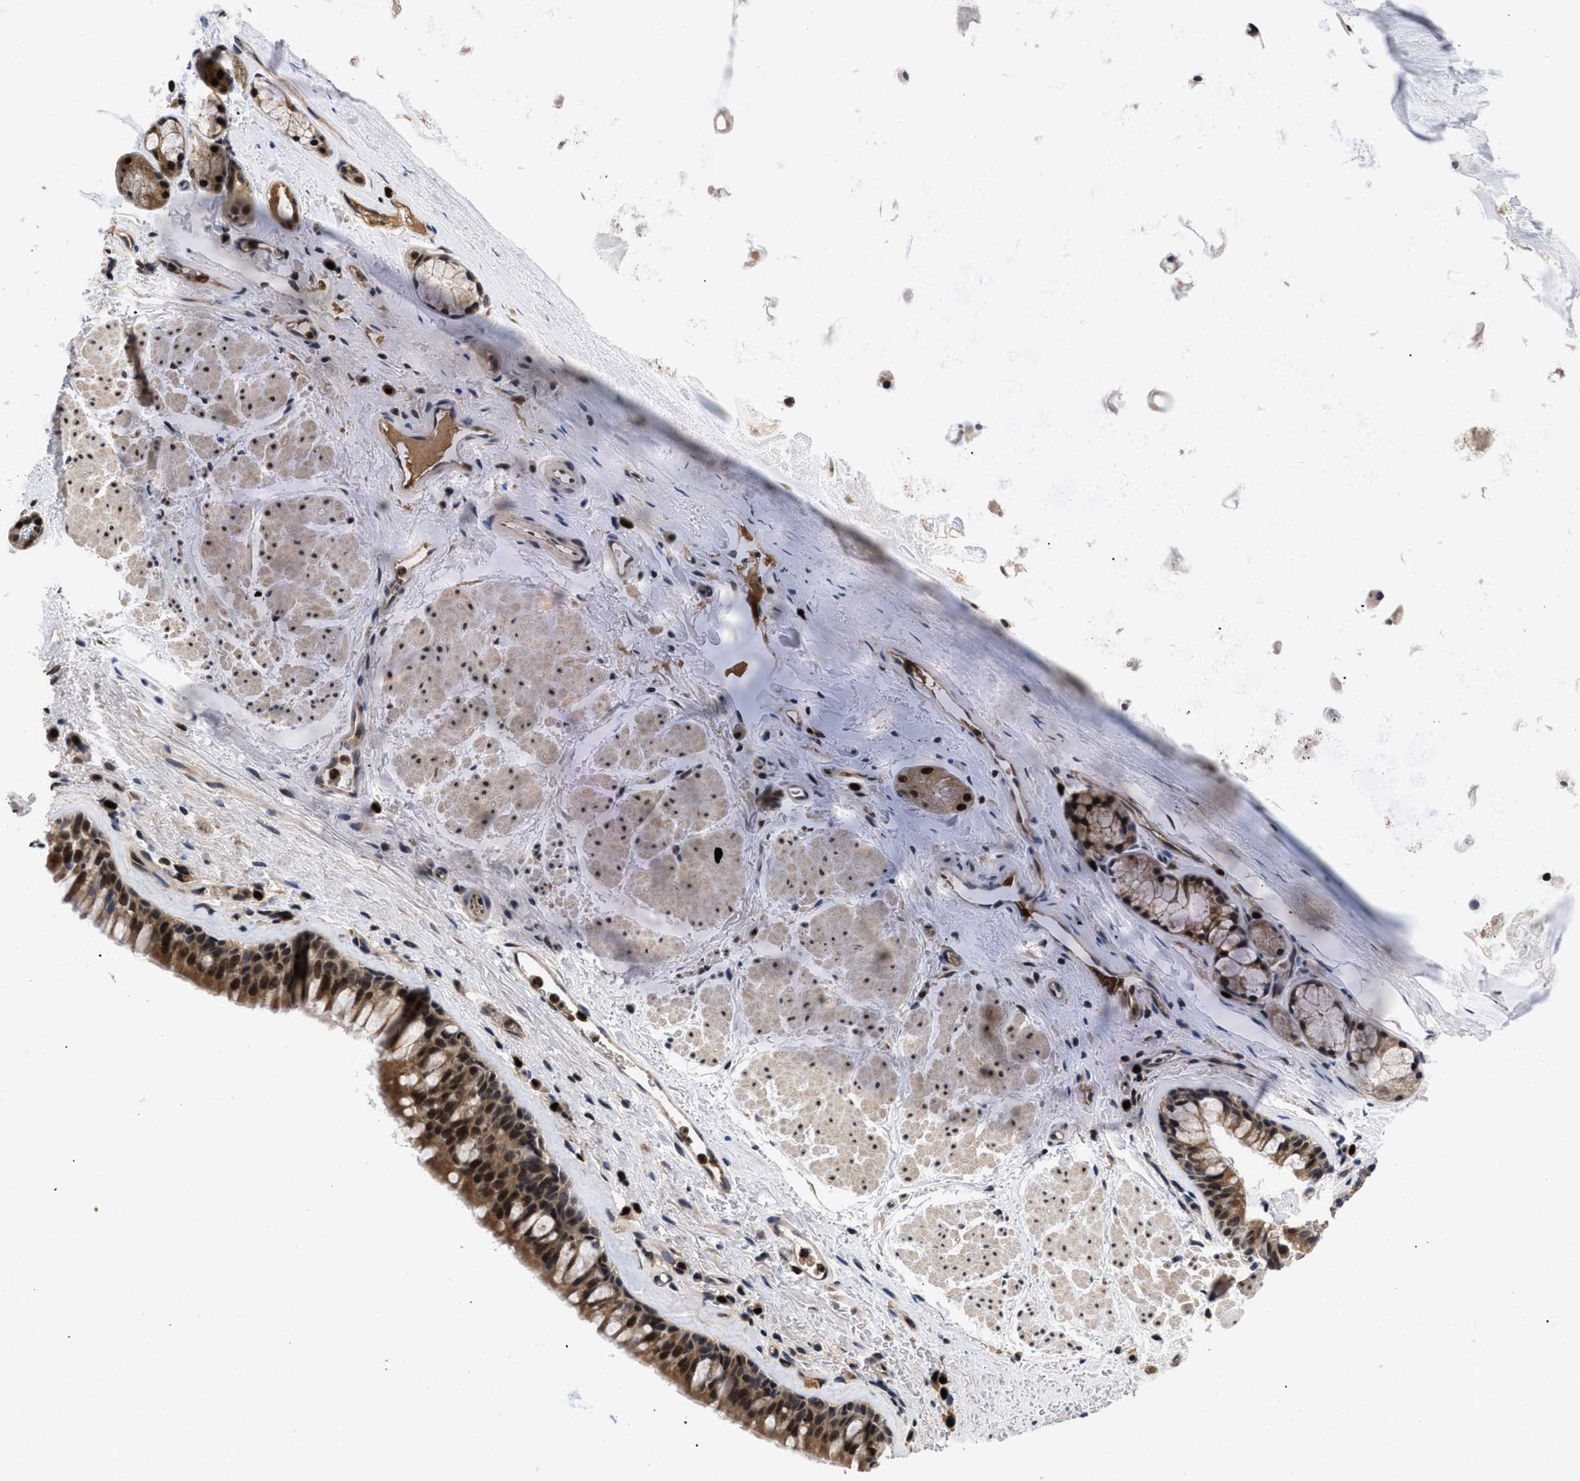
{"staining": {"intensity": "strong", "quantity": ">75%", "location": "cytoplasmic/membranous,nuclear"}, "tissue": "bronchus", "cell_type": "Respiratory epithelial cells", "image_type": "normal", "snomed": [{"axis": "morphology", "description": "Normal tissue, NOS"}, {"axis": "topography", "description": "Cartilage tissue"}, {"axis": "topography", "description": "Bronchus"}], "caption": "High-power microscopy captured an immunohistochemistry (IHC) histopathology image of unremarkable bronchus, revealing strong cytoplasmic/membranous,nuclear expression in about >75% of respiratory epithelial cells.", "gene": "FAM200A", "patient": {"sex": "female", "age": 53}}